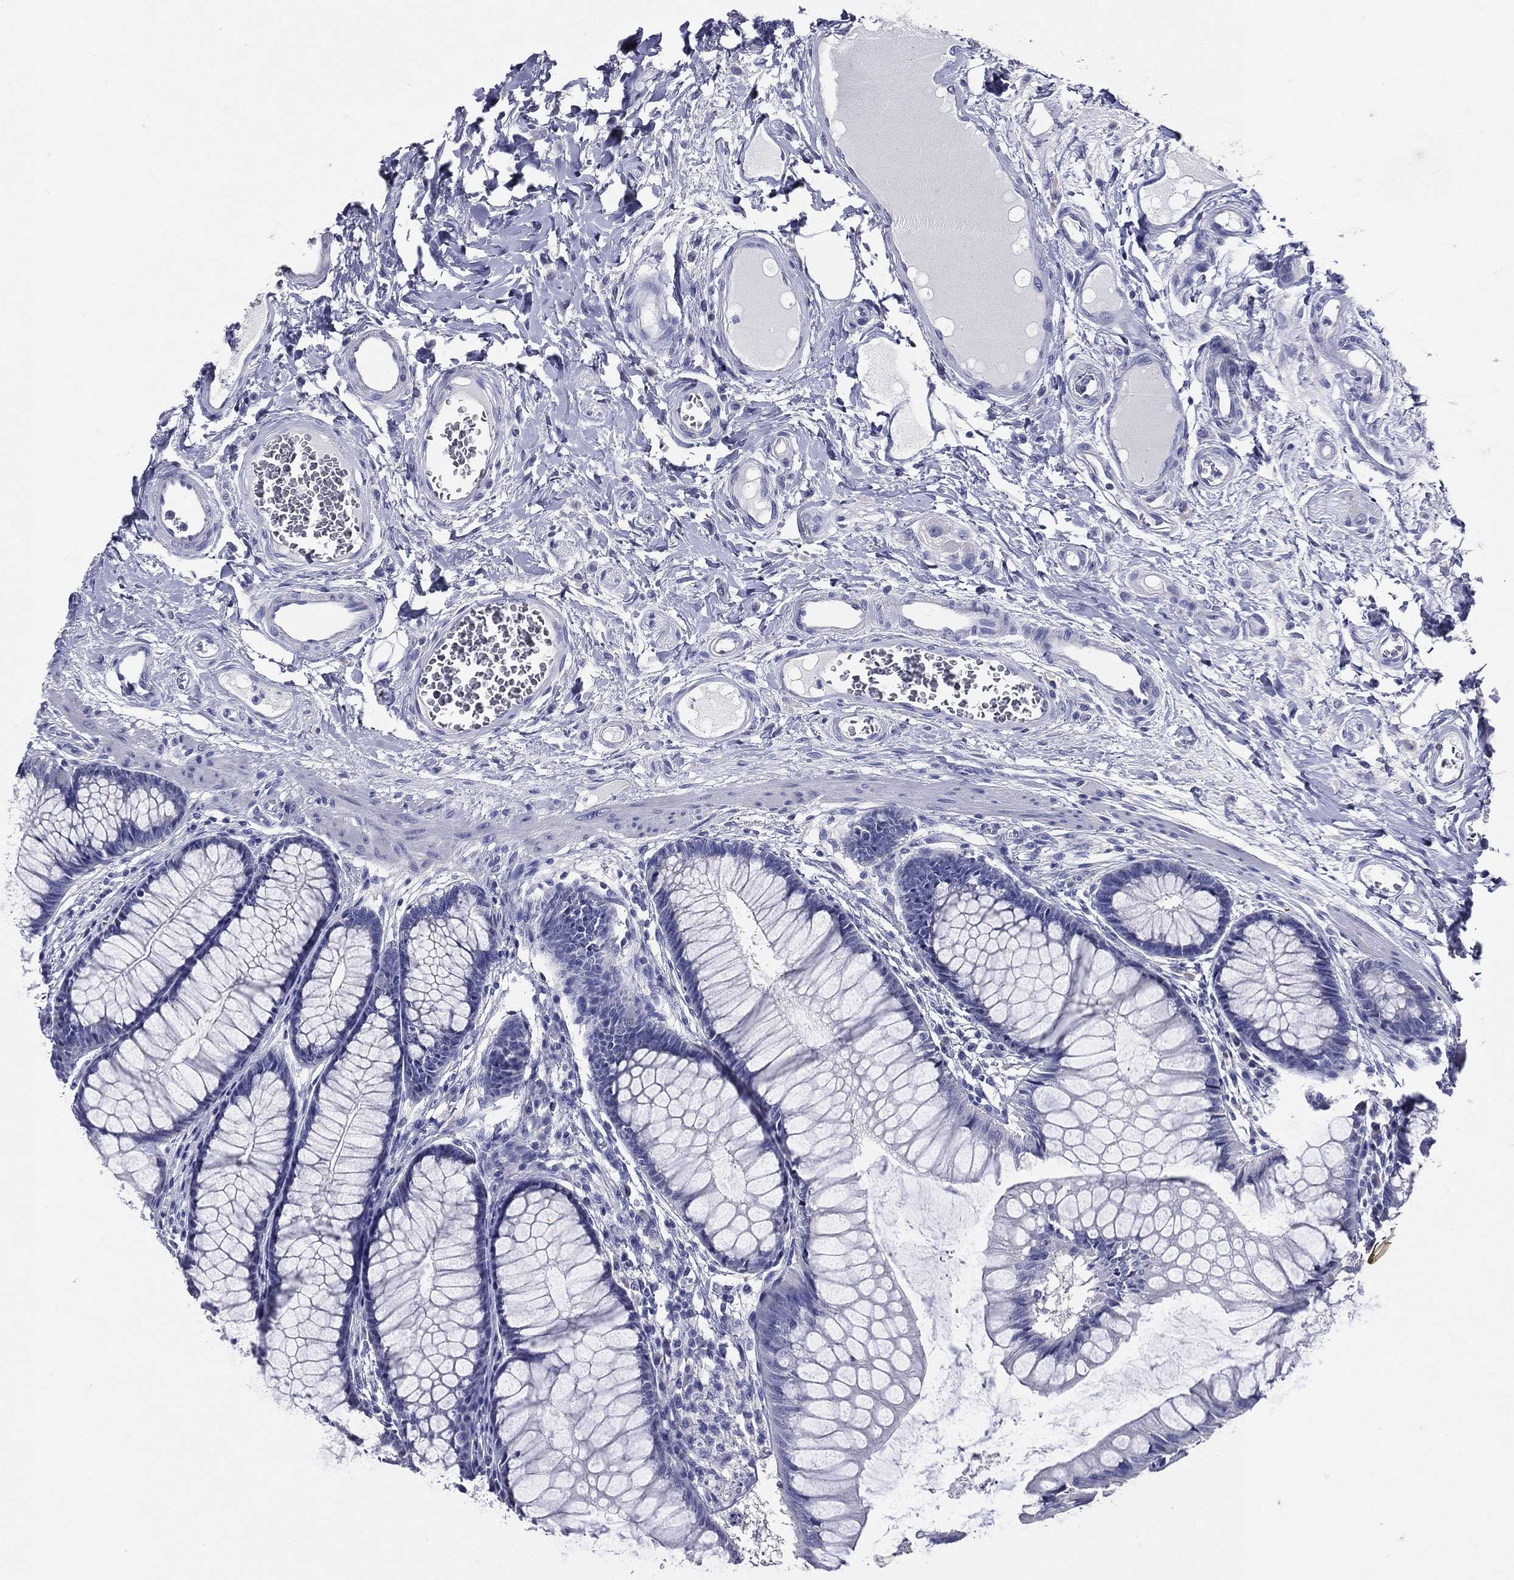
{"staining": {"intensity": "negative", "quantity": "none", "location": "none"}, "tissue": "colon", "cell_type": "Endothelial cells", "image_type": "normal", "snomed": [{"axis": "morphology", "description": "Normal tissue, NOS"}, {"axis": "topography", "description": "Colon"}], "caption": "DAB (3,3'-diaminobenzidine) immunohistochemical staining of unremarkable colon reveals no significant expression in endothelial cells.", "gene": "TGM1", "patient": {"sex": "female", "age": 65}}